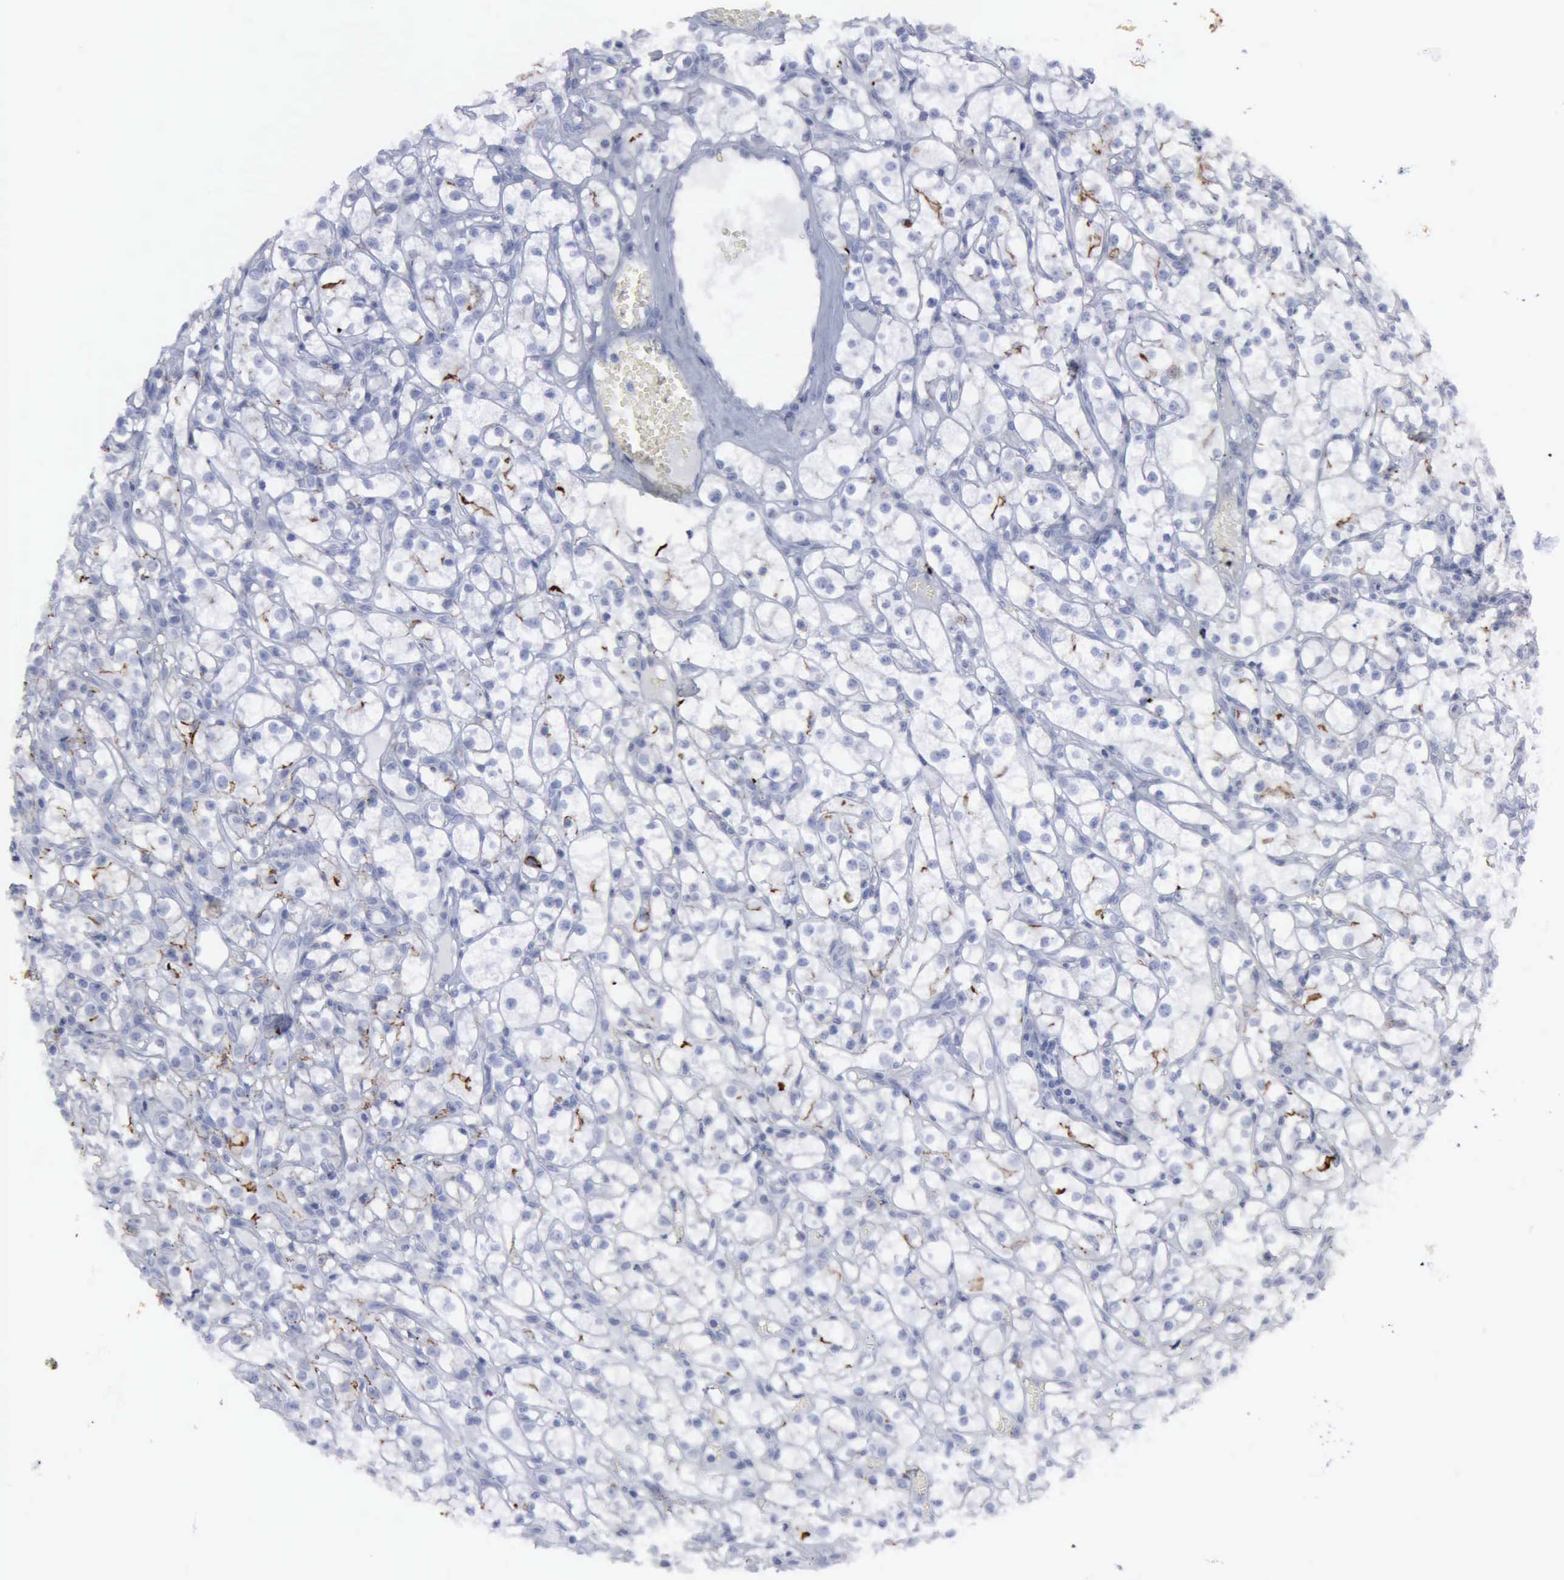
{"staining": {"intensity": "negative", "quantity": "none", "location": "none"}, "tissue": "renal cancer", "cell_type": "Tumor cells", "image_type": "cancer", "snomed": [{"axis": "morphology", "description": "Adenocarcinoma, NOS"}, {"axis": "topography", "description": "Kidney"}], "caption": "Immunohistochemistry micrograph of neoplastic tissue: renal cancer stained with DAB (3,3'-diaminobenzidine) displays no significant protein staining in tumor cells. (DAB (3,3'-diaminobenzidine) immunohistochemistry, high magnification).", "gene": "VCAM1", "patient": {"sex": "male", "age": 61}}